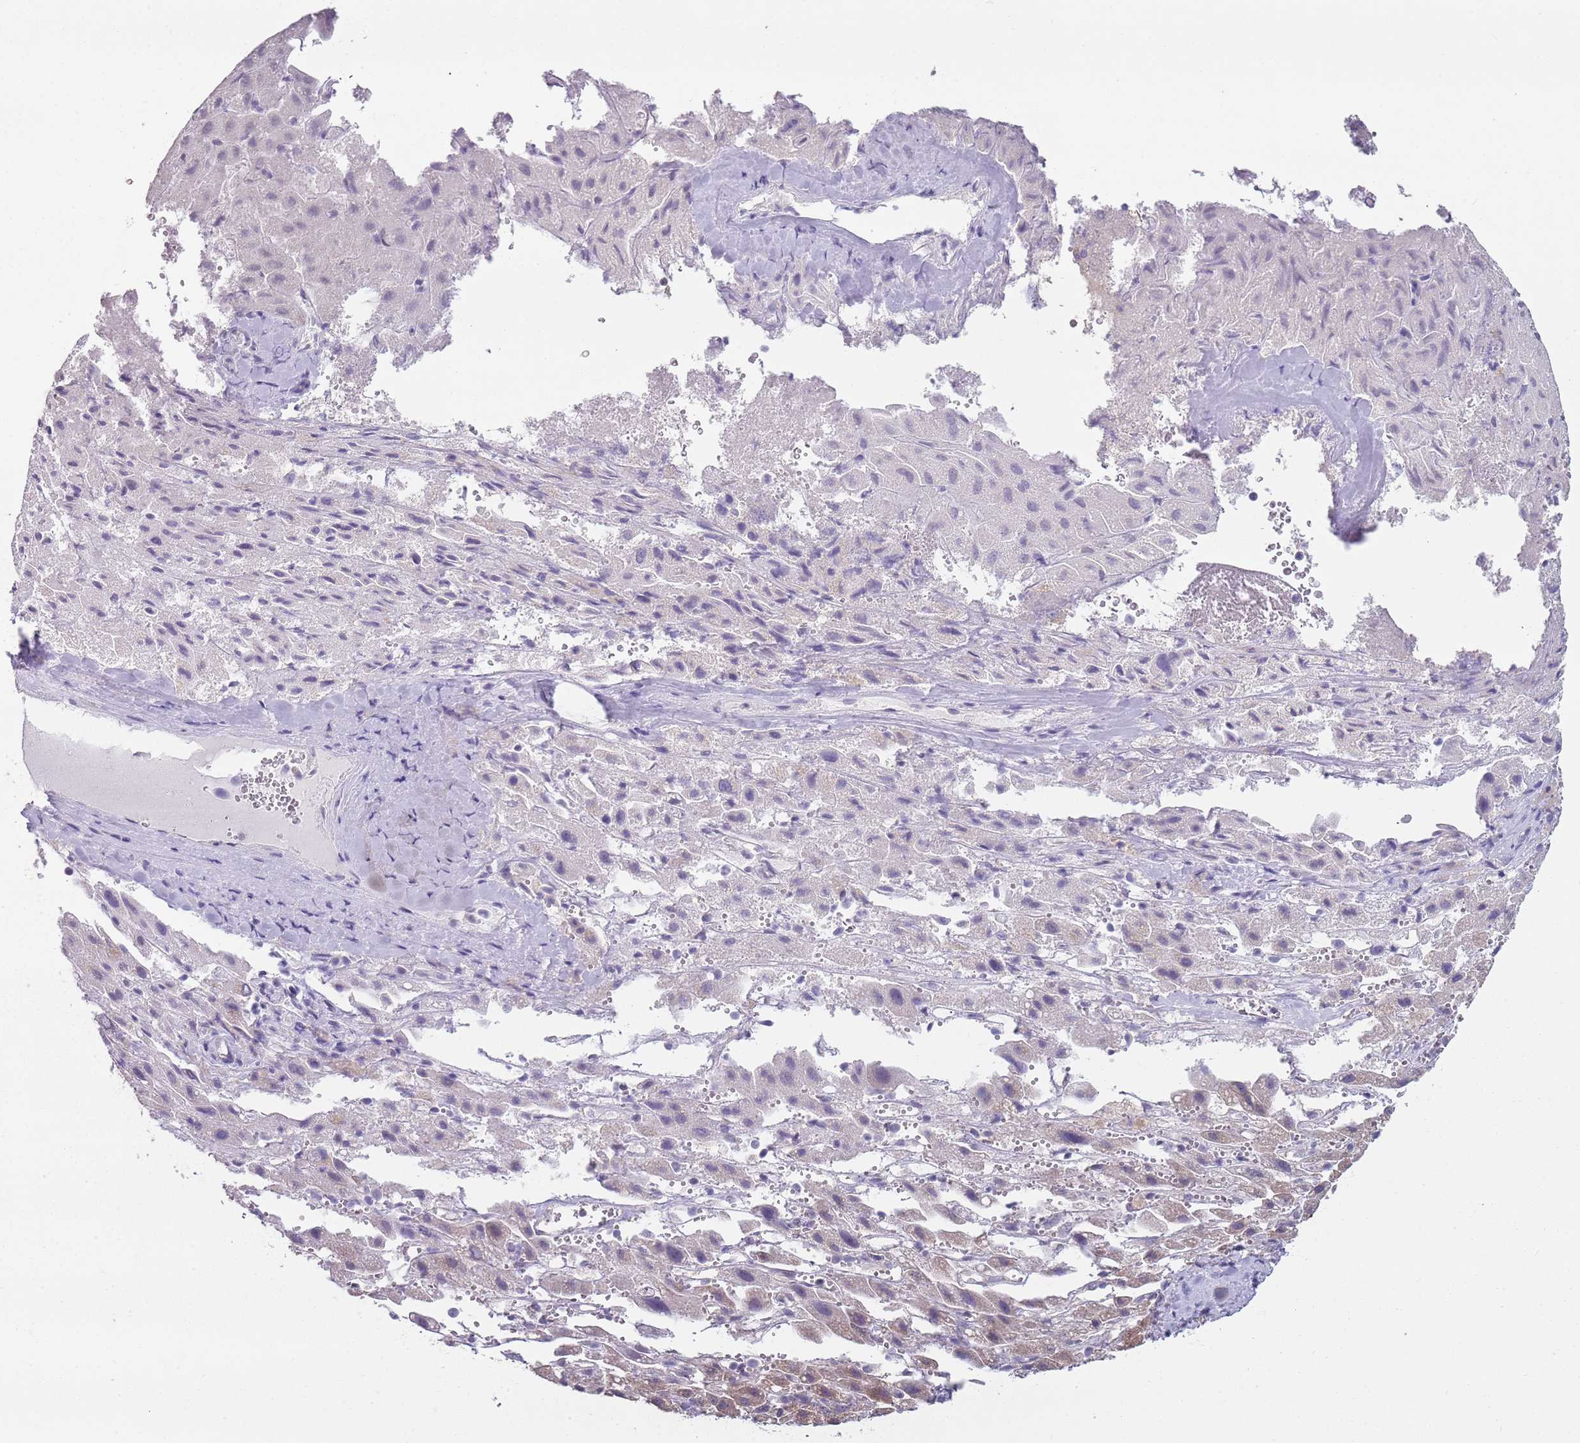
{"staining": {"intensity": "negative", "quantity": "none", "location": "none"}, "tissue": "liver cancer", "cell_type": "Tumor cells", "image_type": "cancer", "snomed": [{"axis": "morphology", "description": "Carcinoma, Hepatocellular, NOS"}, {"axis": "topography", "description": "Liver"}], "caption": "IHC of hepatocellular carcinoma (liver) reveals no positivity in tumor cells.", "gene": "SMARCAL1", "patient": {"sex": "female", "age": 58}}